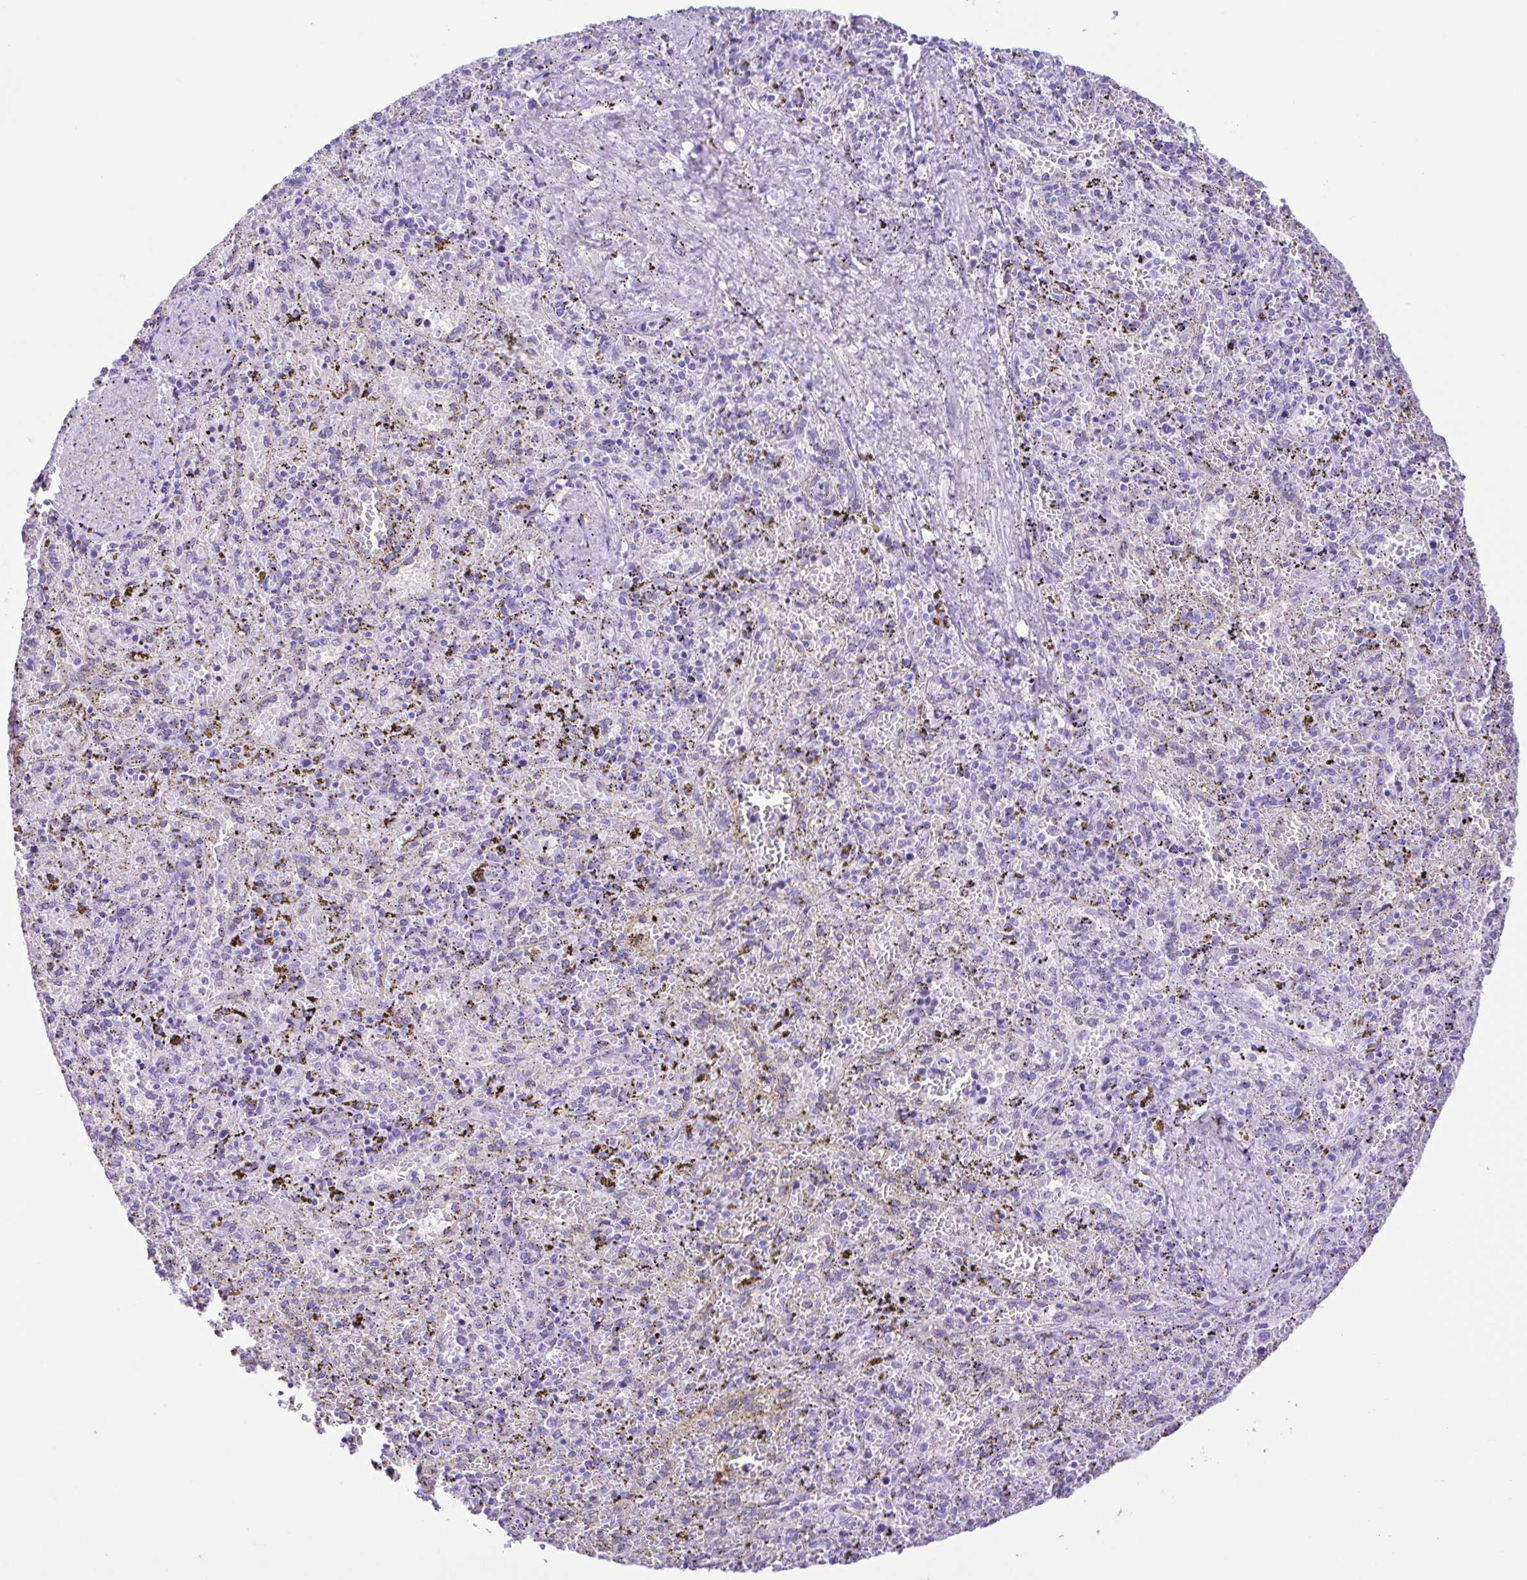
{"staining": {"intensity": "negative", "quantity": "none", "location": "none"}, "tissue": "spleen", "cell_type": "Cells in red pulp", "image_type": "normal", "snomed": [{"axis": "morphology", "description": "Normal tissue, NOS"}, {"axis": "topography", "description": "Spleen"}], "caption": "Cells in red pulp show no significant staining in unremarkable spleen. The staining was performed using DAB to visualize the protein expression in brown, while the nuclei were stained in blue with hematoxylin (Magnification: 20x).", "gene": "ERP27", "patient": {"sex": "female", "age": 50}}